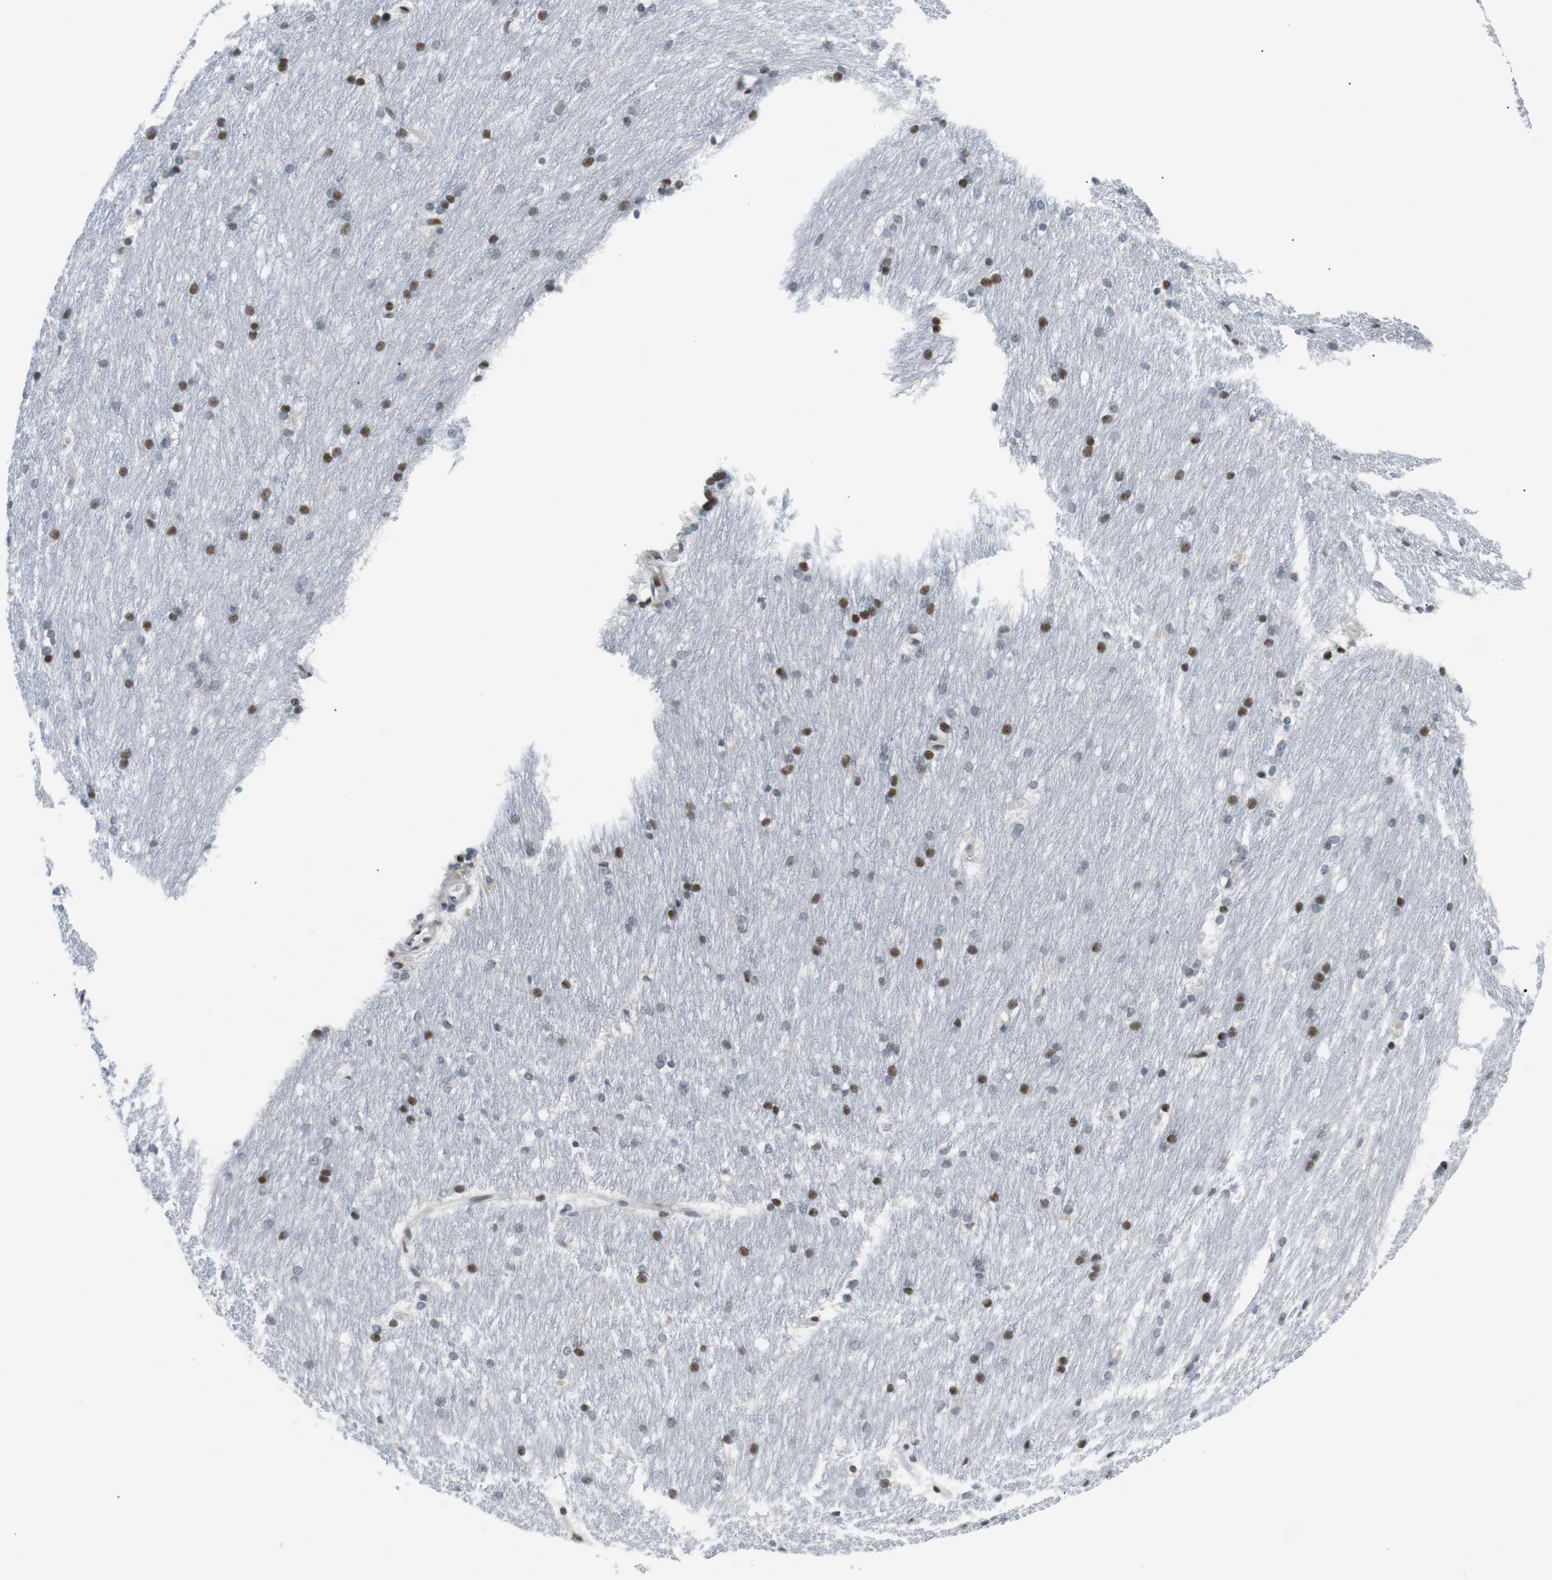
{"staining": {"intensity": "moderate", "quantity": "25%-75%", "location": "nuclear"}, "tissue": "caudate", "cell_type": "Glial cells", "image_type": "normal", "snomed": [{"axis": "morphology", "description": "Normal tissue, NOS"}, {"axis": "topography", "description": "Lateral ventricle wall"}], "caption": "Immunohistochemistry image of unremarkable caudate: caudate stained using immunohistochemistry (IHC) demonstrates medium levels of moderate protein expression localized specifically in the nuclear of glial cells, appearing as a nuclear brown color.", "gene": "CDC27", "patient": {"sex": "female", "age": 19}}